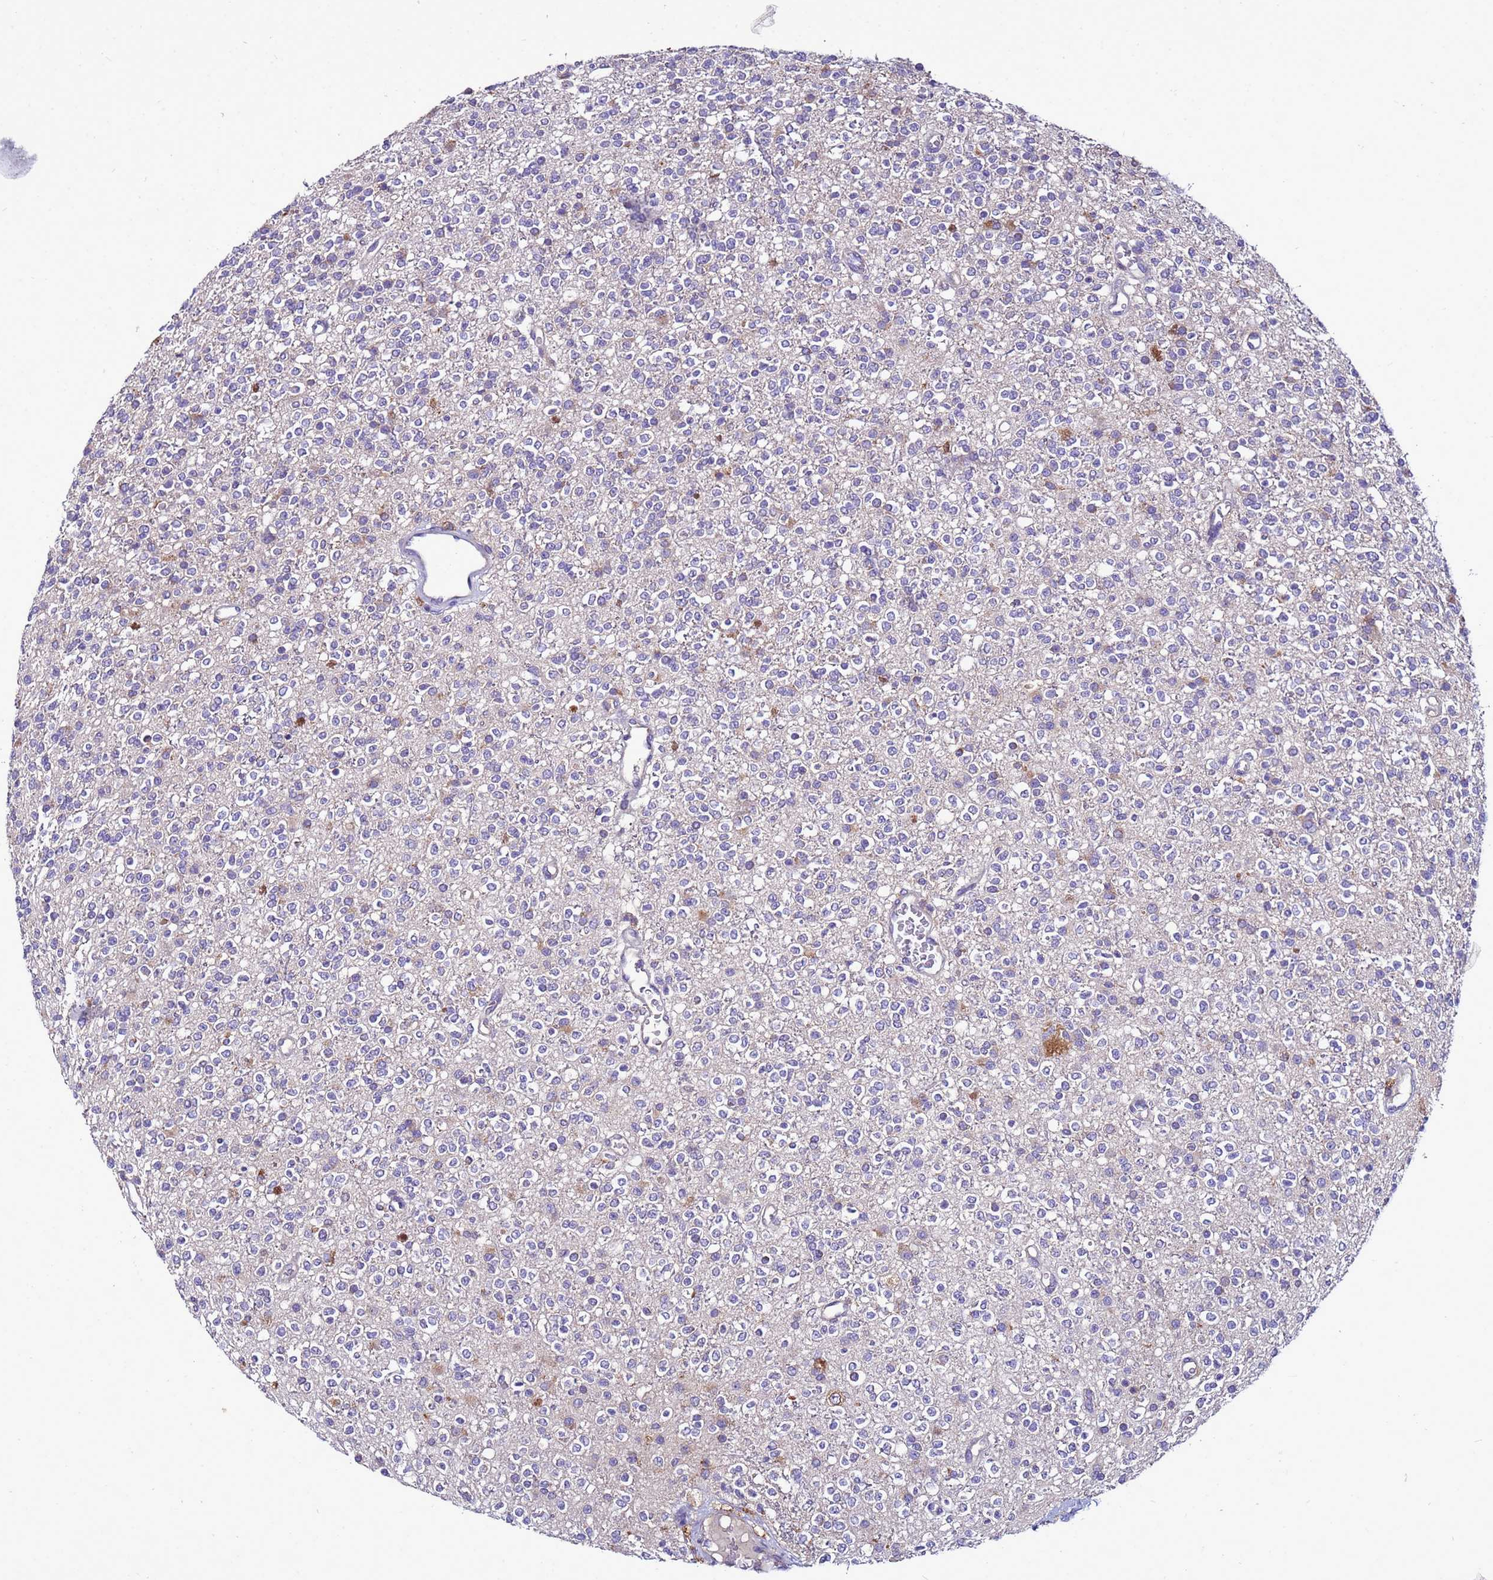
{"staining": {"intensity": "negative", "quantity": "none", "location": "none"}, "tissue": "glioma", "cell_type": "Tumor cells", "image_type": "cancer", "snomed": [{"axis": "morphology", "description": "Glioma, malignant, High grade"}, {"axis": "topography", "description": "Brain"}], "caption": "This is an immunohistochemistry photomicrograph of human malignant high-grade glioma. There is no positivity in tumor cells.", "gene": "ANTKMT", "patient": {"sex": "male", "age": 34}}